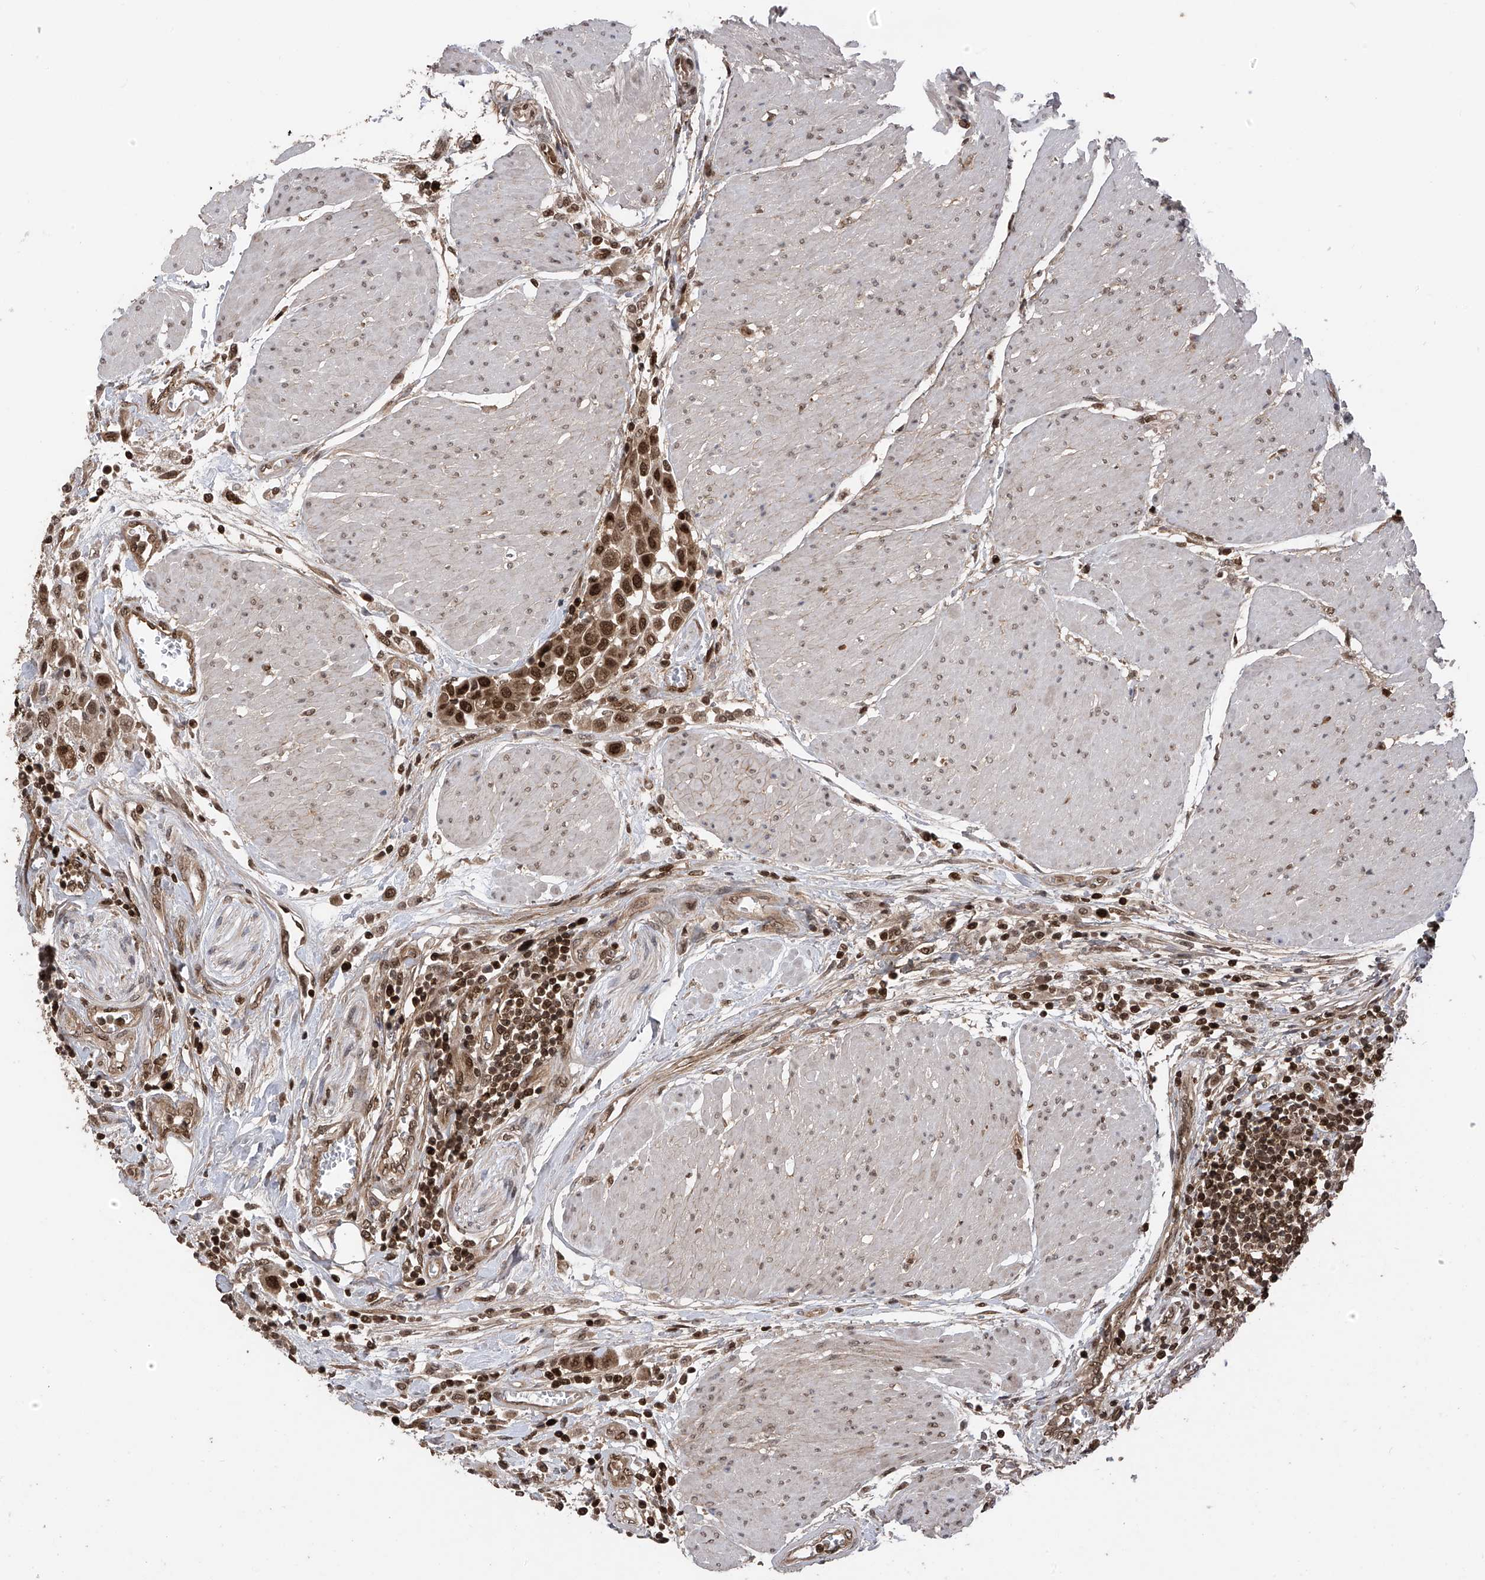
{"staining": {"intensity": "strong", "quantity": ">75%", "location": "cytoplasmic/membranous,nuclear"}, "tissue": "urothelial cancer", "cell_type": "Tumor cells", "image_type": "cancer", "snomed": [{"axis": "morphology", "description": "Urothelial carcinoma, High grade"}, {"axis": "topography", "description": "Urinary bladder"}], "caption": "Immunohistochemistry histopathology image of urothelial cancer stained for a protein (brown), which demonstrates high levels of strong cytoplasmic/membranous and nuclear staining in approximately >75% of tumor cells.", "gene": "DNAJC9", "patient": {"sex": "male", "age": 50}}